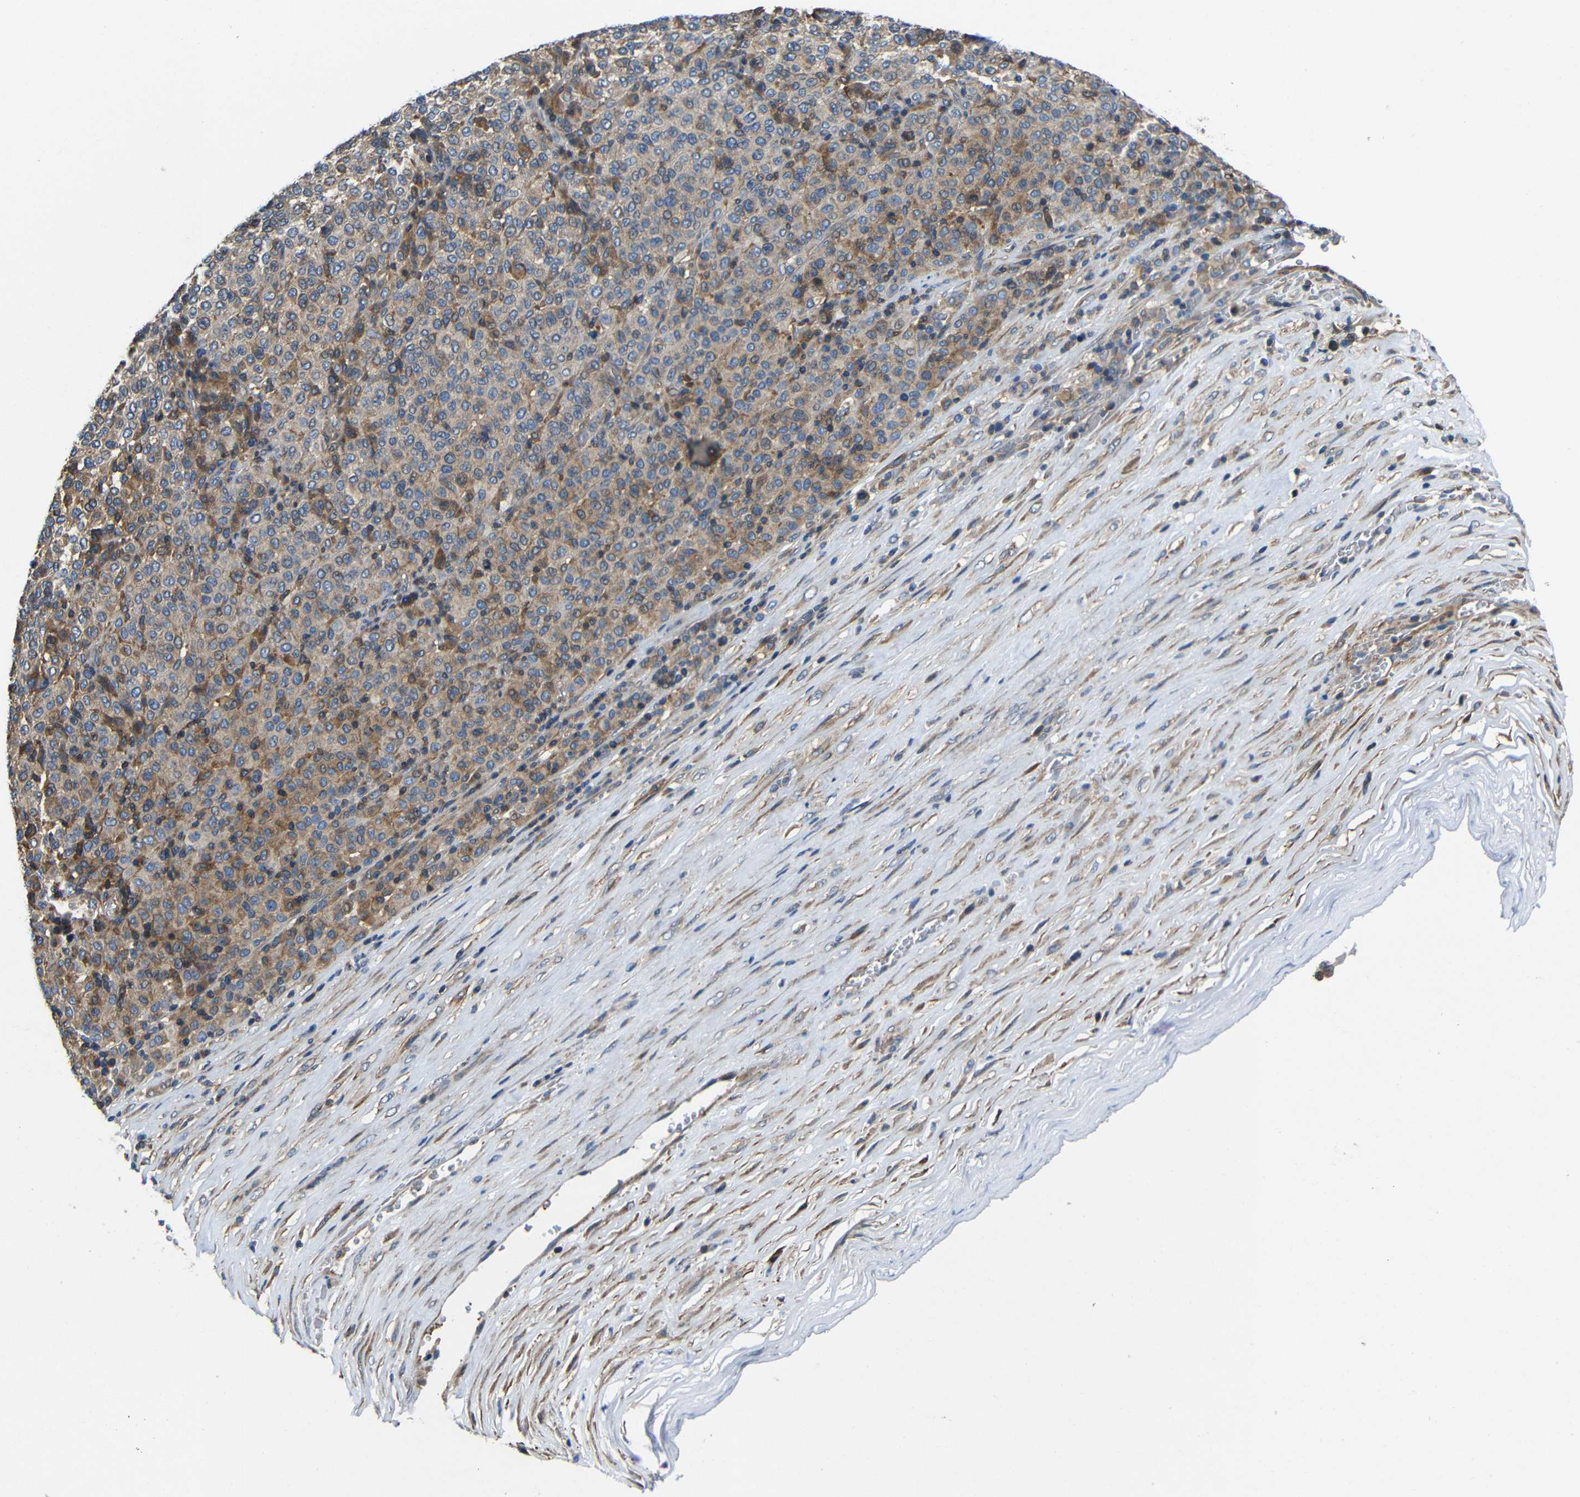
{"staining": {"intensity": "moderate", "quantity": "25%-75%", "location": "cytoplasmic/membranous"}, "tissue": "melanoma", "cell_type": "Tumor cells", "image_type": "cancer", "snomed": [{"axis": "morphology", "description": "Malignant melanoma, Metastatic site"}, {"axis": "topography", "description": "Pancreas"}], "caption": "A high-resolution micrograph shows IHC staining of malignant melanoma (metastatic site), which shows moderate cytoplasmic/membranous expression in about 25%-75% of tumor cells.", "gene": "GDI1", "patient": {"sex": "female", "age": 30}}